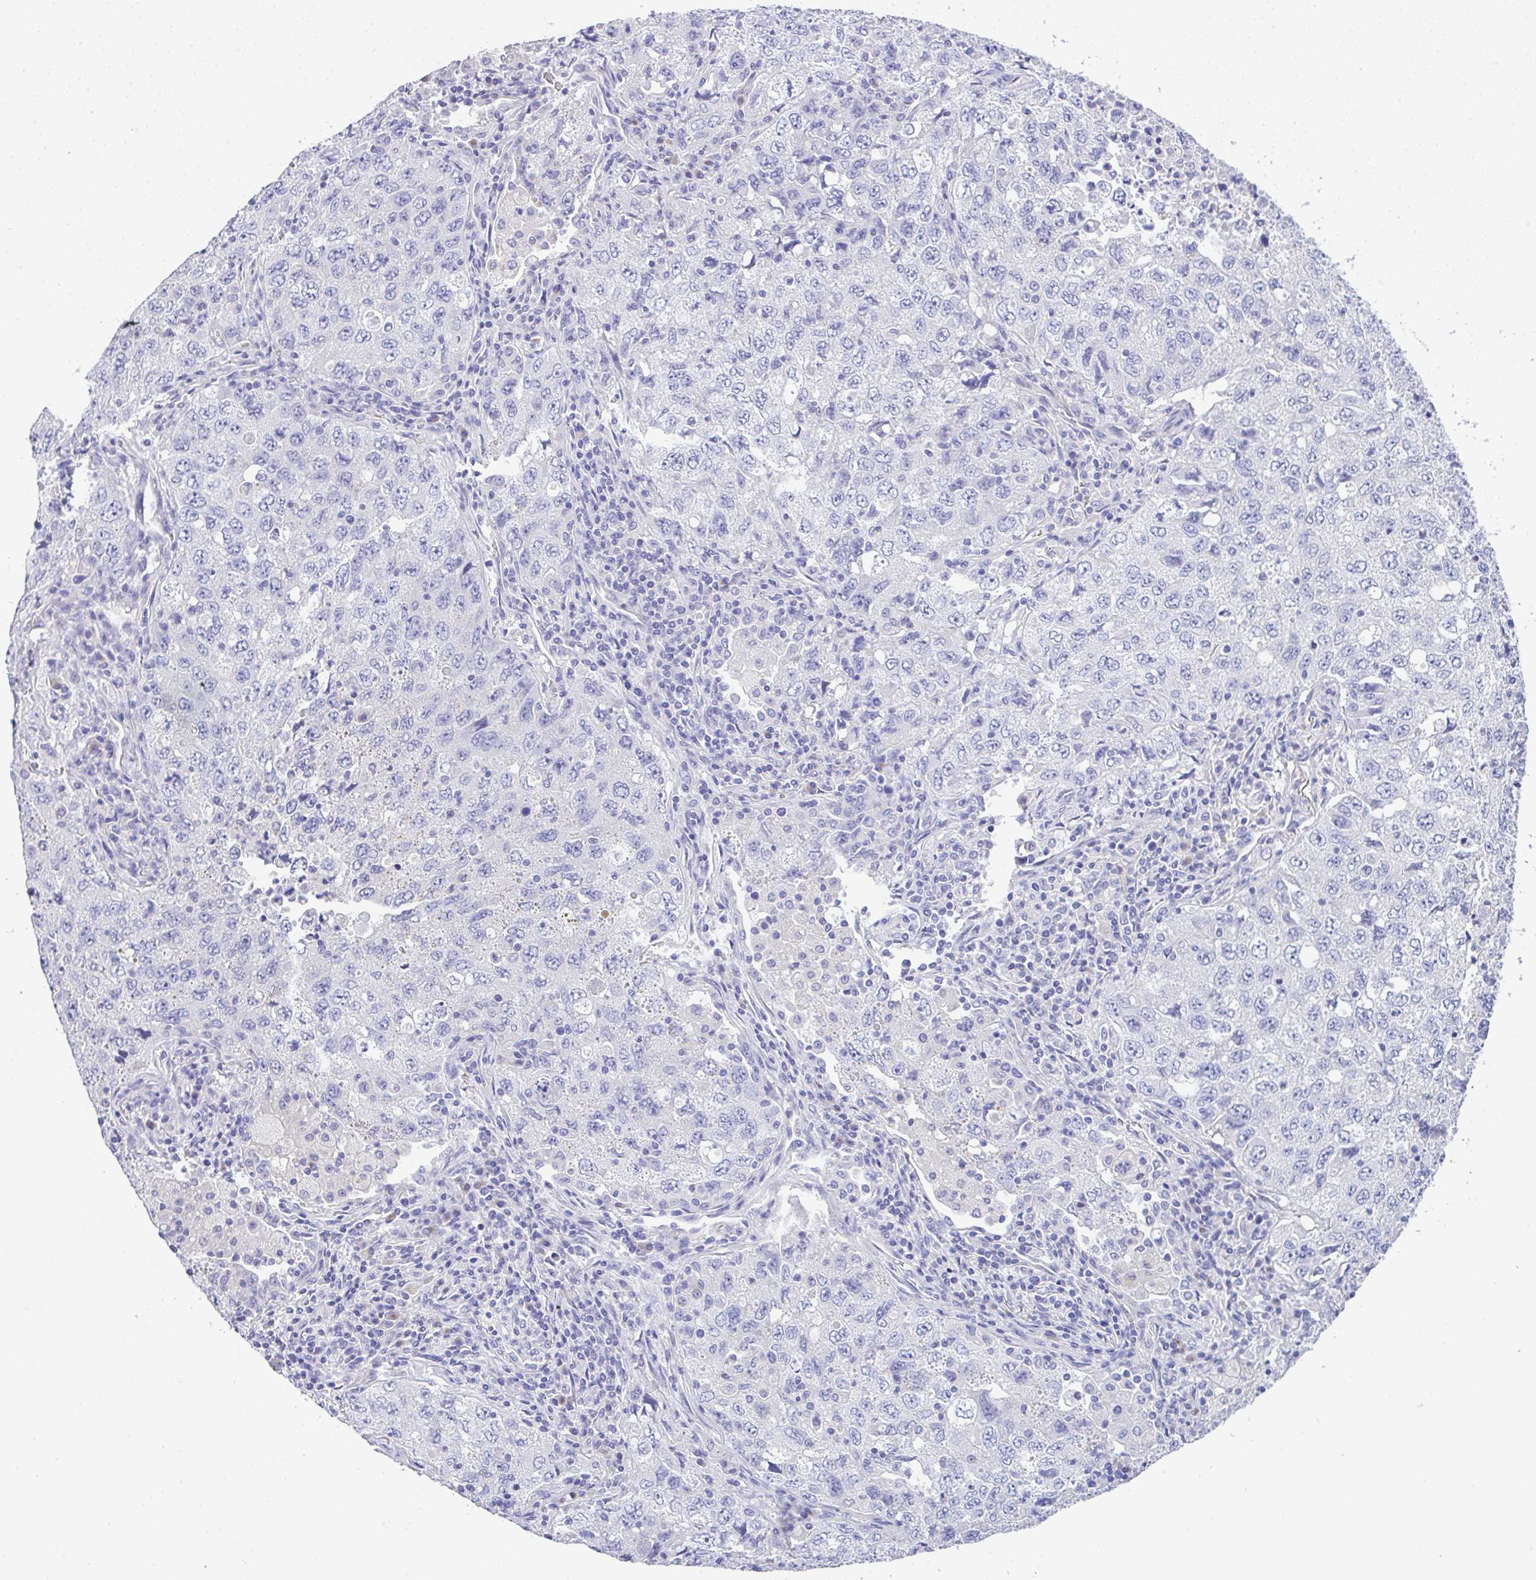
{"staining": {"intensity": "negative", "quantity": "none", "location": "none"}, "tissue": "lung cancer", "cell_type": "Tumor cells", "image_type": "cancer", "snomed": [{"axis": "morphology", "description": "Adenocarcinoma, NOS"}, {"axis": "topography", "description": "Lung"}], "caption": "Tumor cells show no significant protein positivity in lung adenocarcinoma. (Brightfield microscopy of DAB IHC at high magnification).", "gene": "SERPINE3", "patient": {"sex": "female", "age": 57}}